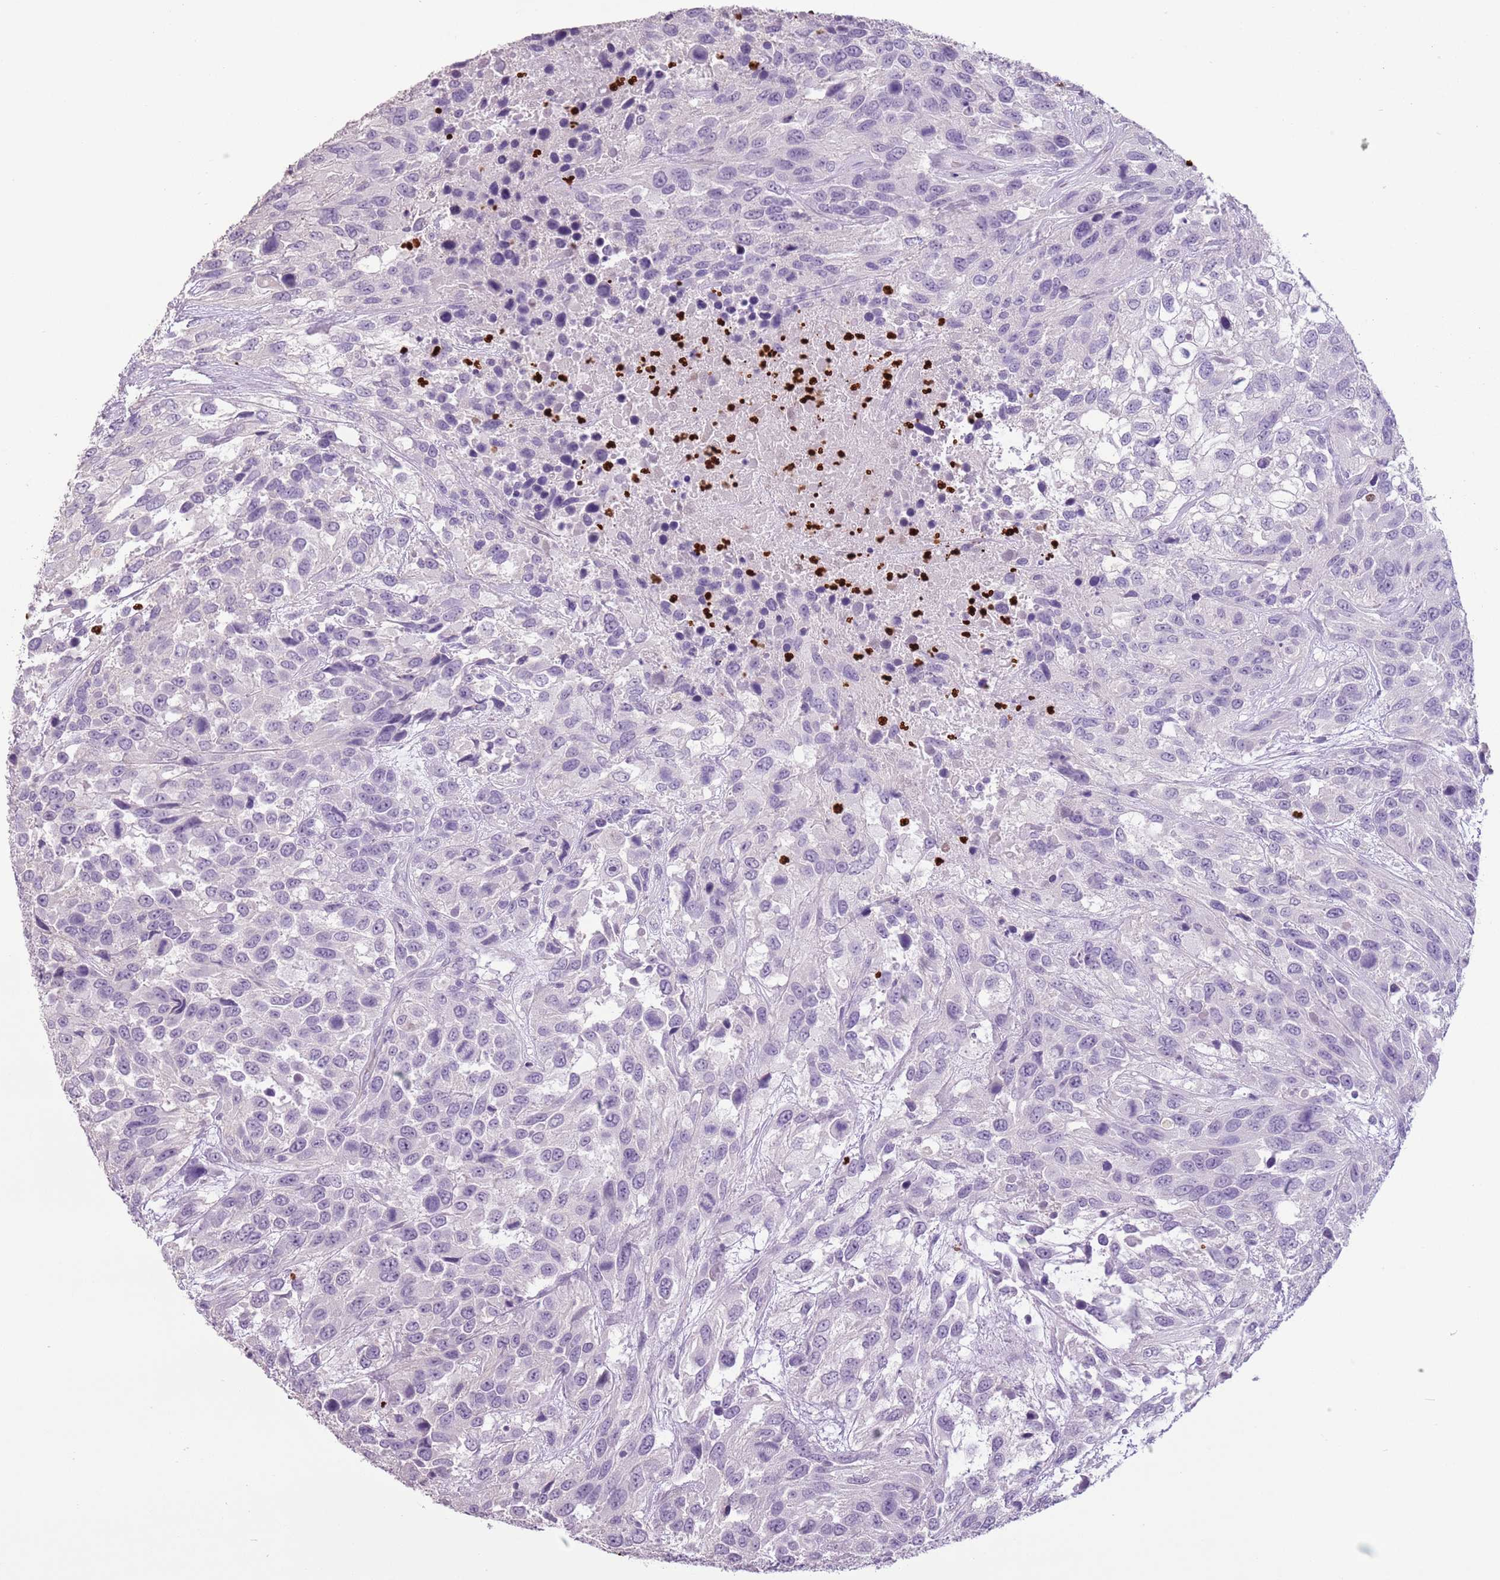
{"staining": {"intensity": "negative", "quantity": "none", "location": "none"}, "tissue": "urothelial cancer", "cell_type": "Tumor cells", "image_type": "cancer", "snomed": [{"axis": "morphology", "description": "Urothelial carcinoma, High grade"}, {"axis": "topography", "description": "Urinary bladder"}], "caption": "Micrograph shows no protein expression in tumor cells of urothelial carcinoma (high-grade) tissue.", "gene": "CELF6", "patient": {"sex": "female", "age": 70}}